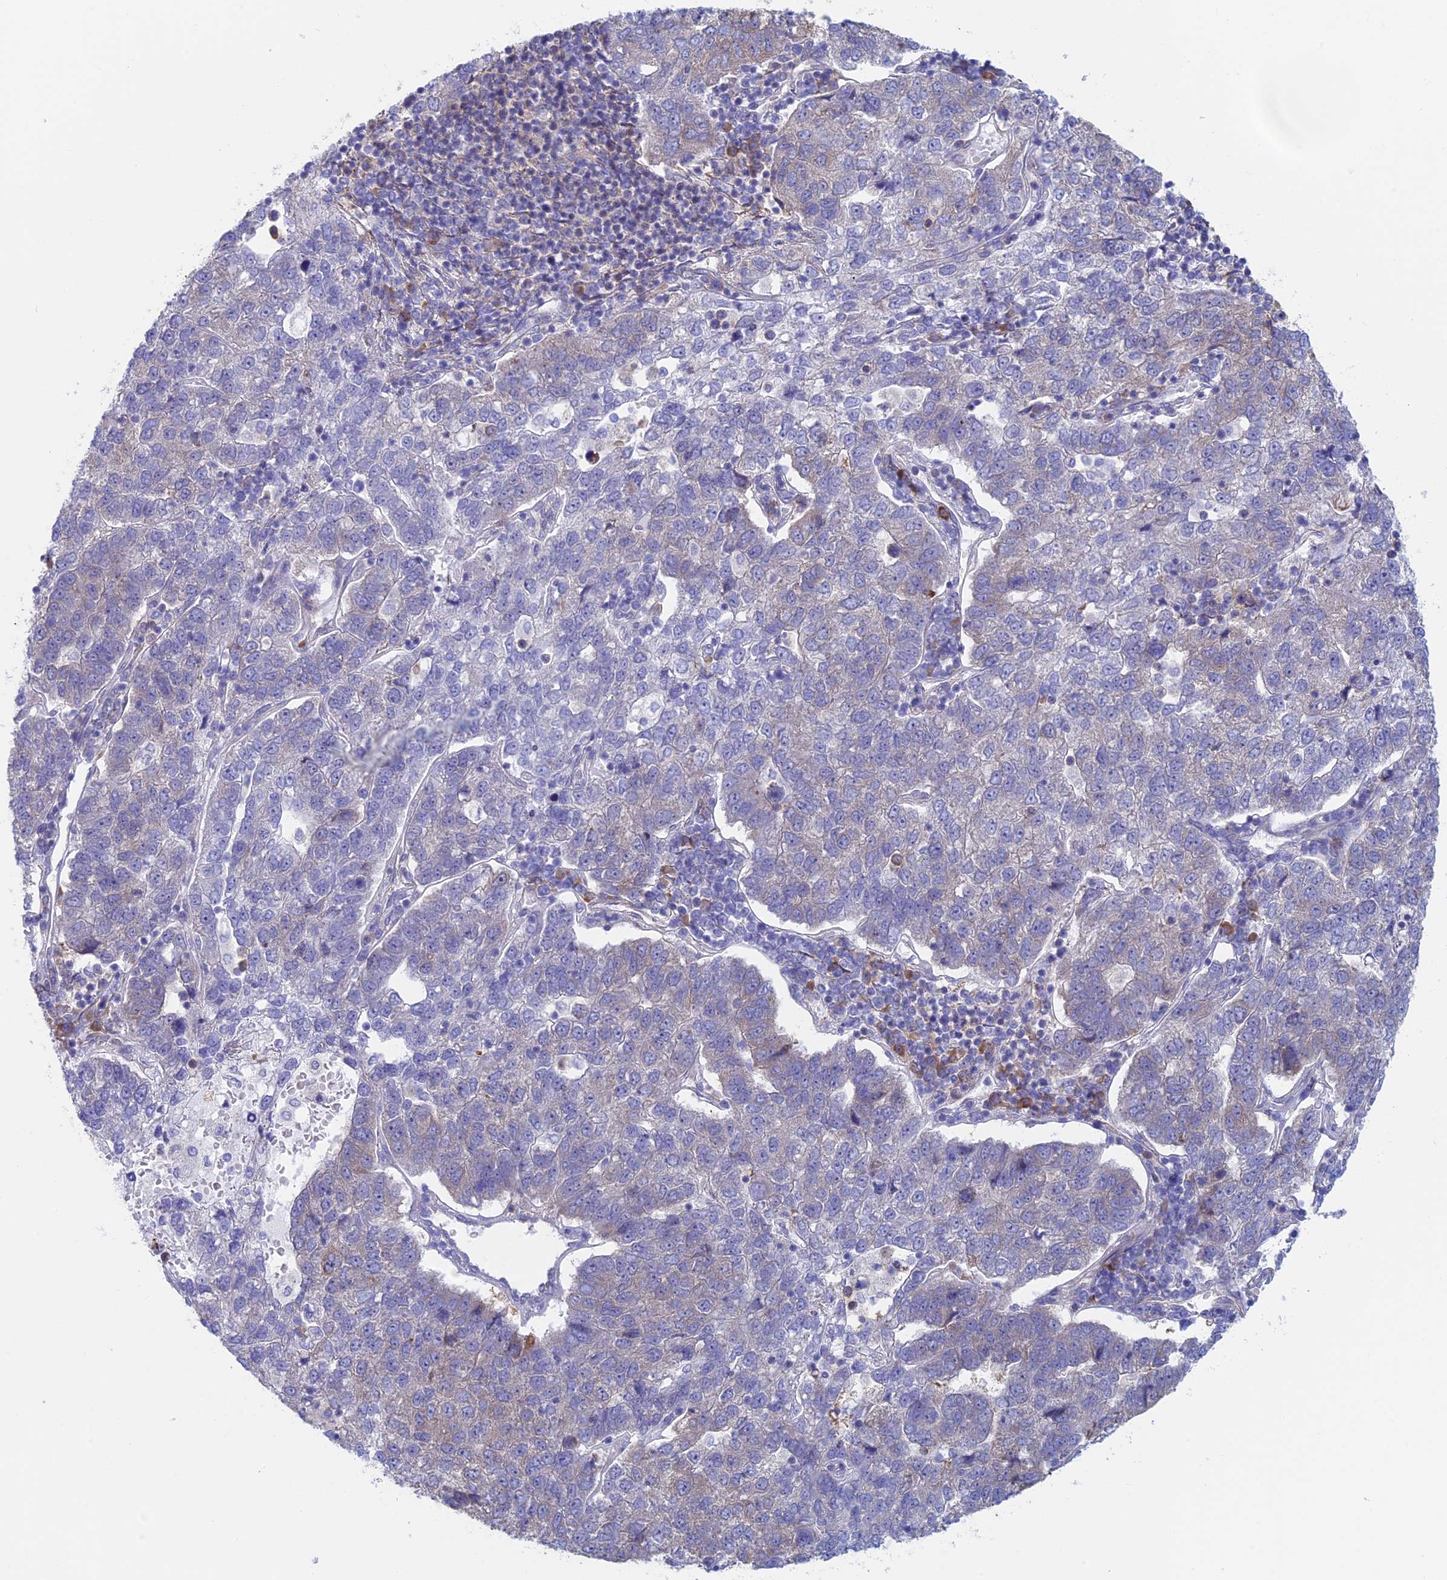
{"staining": {"intensity": "negative", "quantity": "none", "location": "none"}, "tissue": "pancreatic cancer", "cell_type": "Tumor cells", "image_type": "cancer", "snomed": [{"axis": "morphology", "description": "Adenocarcinoma, NOS"}, {"axis": "topography", "description": "Pancreas"}], "caption": "Image shows no significant protein expression in tumor cells of pancreatic adenocarcinoma.", "gene": "SYNDIG1L", "patient": {"sex": "female", "age": 61}}